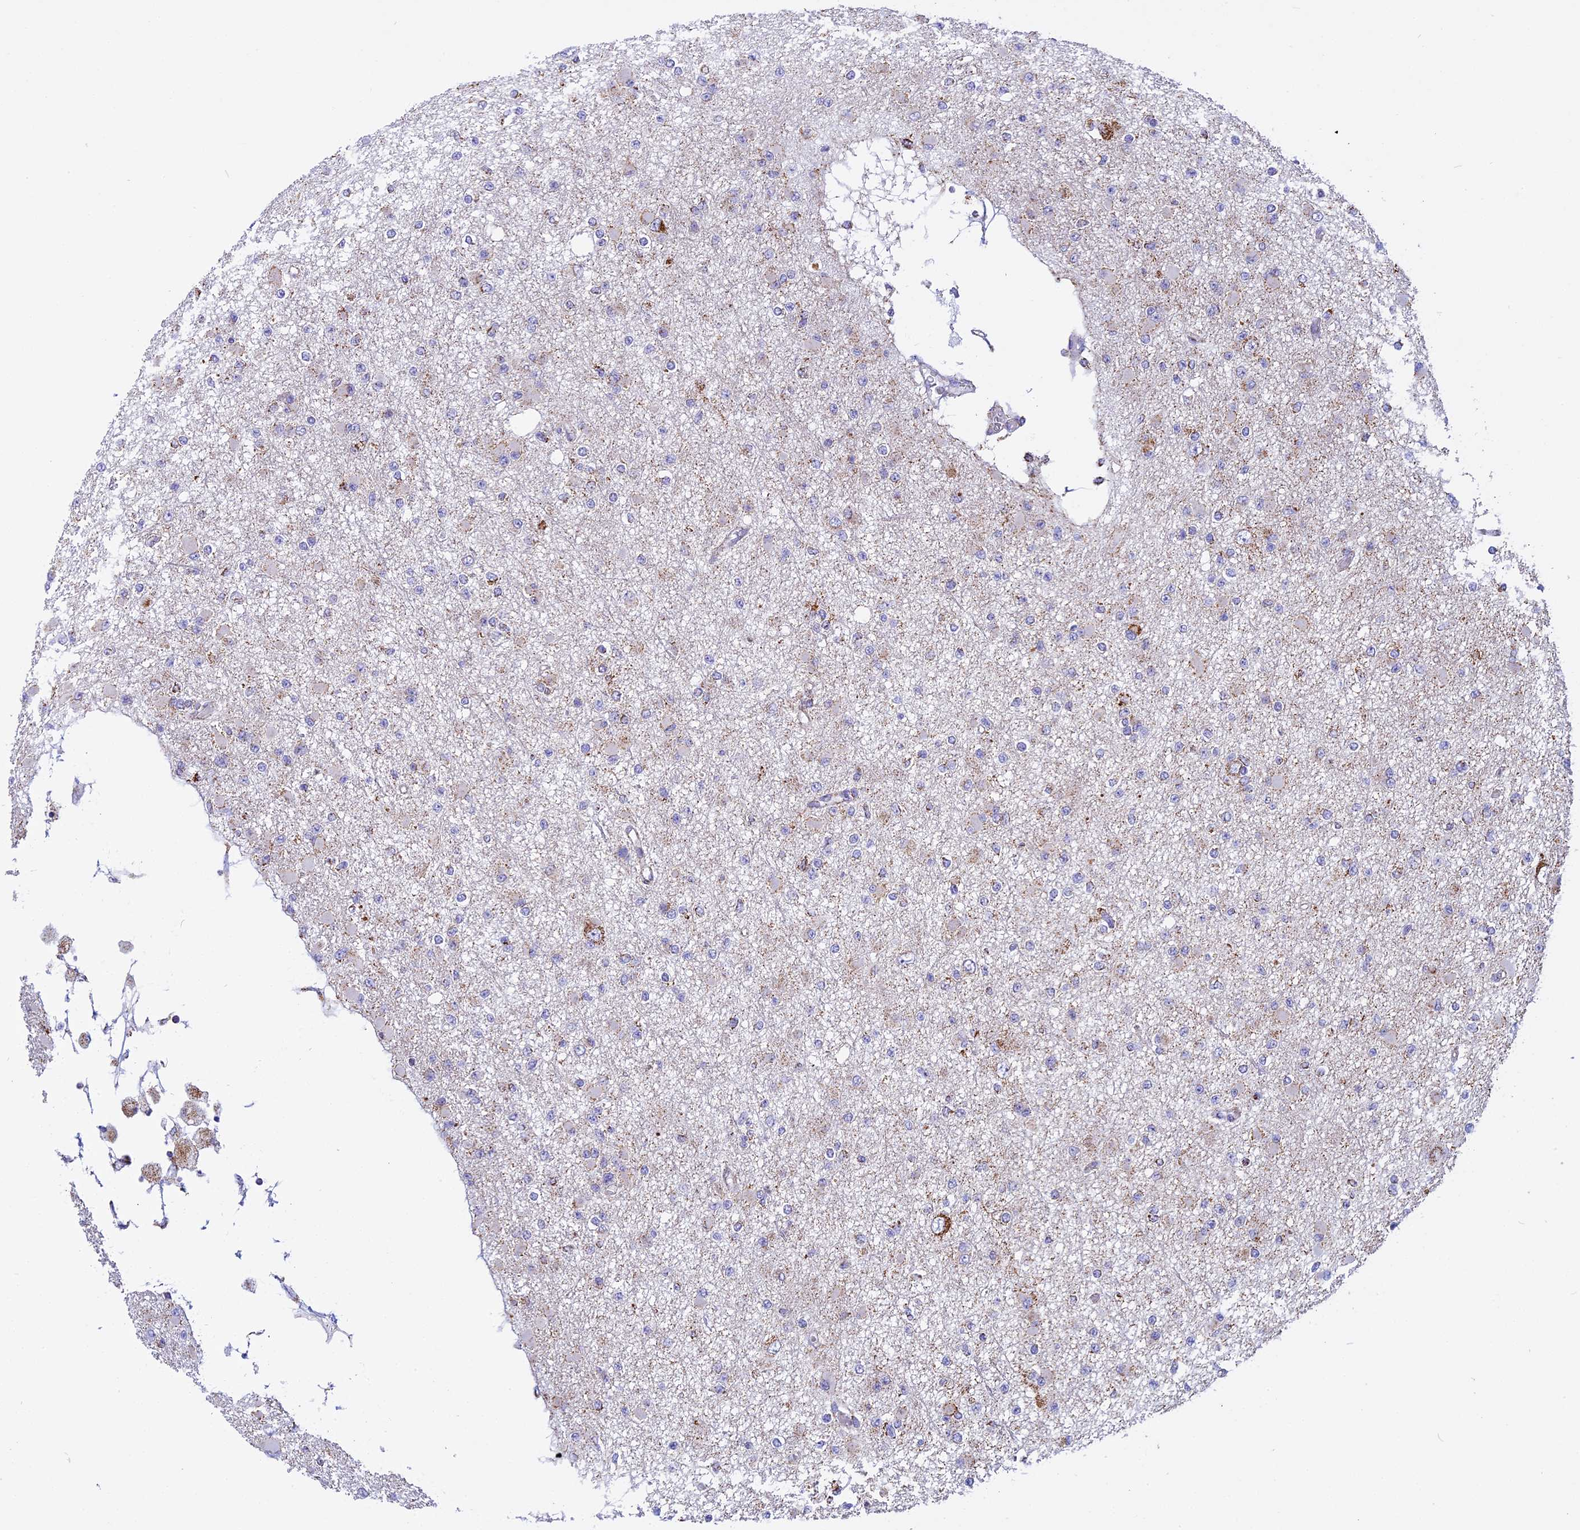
{"staining": {"intensity": "moderate", "quantity": "<25%", "location": "cytoplasmic/membranous"}, "tissue": "glioma", "cell_type": "Tumor cells", "image_type": "cancer", "snomed": [{"axis": "morphology", "description": "Glioma, malignant, Low grade"}, {"axis": "topography", "description": "Brain"}], "caption": "Protein staining of malignant low-grade glioma tissue demonstrates moderate cytoplasmic/membranous expression in about <25% of tumor cells.", "gene": "KCNG1", "patient": {"sex": "female", "age": 22}}